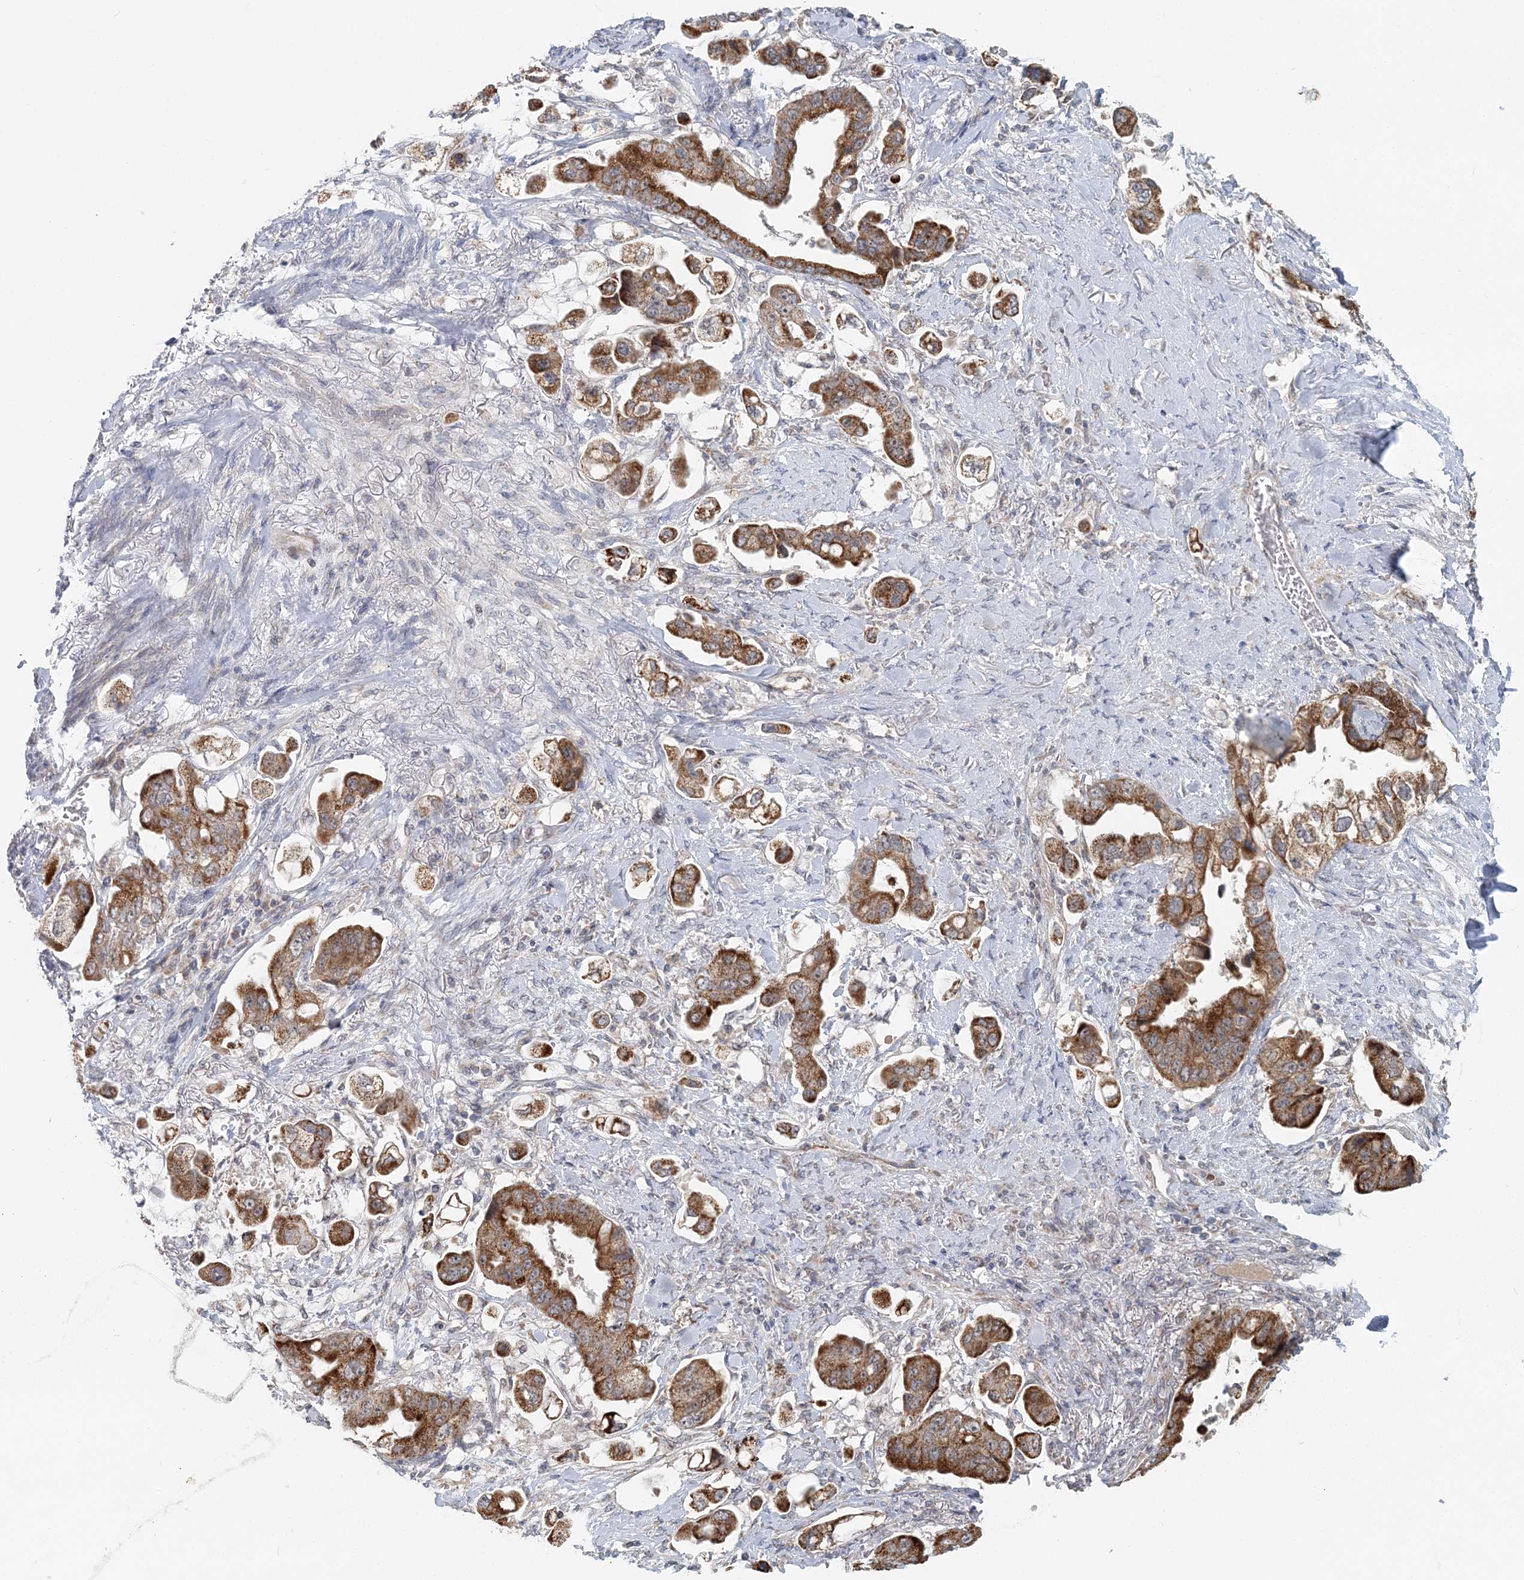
{"staining": {"intensity": "strong", "quantity": ">75%", "location": "cytoplasmic/membranous"}, "tissue": "stomach cancer", "cell_type": "Tumor cells", "image_type": "cancer", "snomed": [{"axis": "morphology", "description": "Adenocarcinoma, NOS"}, {"axis": "topography", "description": "Stomach"}], "caption": "Adenocarcinoma (stomach) tissue reveals strong cytoplasmic/membranous expression in about >75% of tumor cells, visualized by immunohistochemistry.", "gene": "RNF150", "patient": {"sex": "male", "age": 62}}